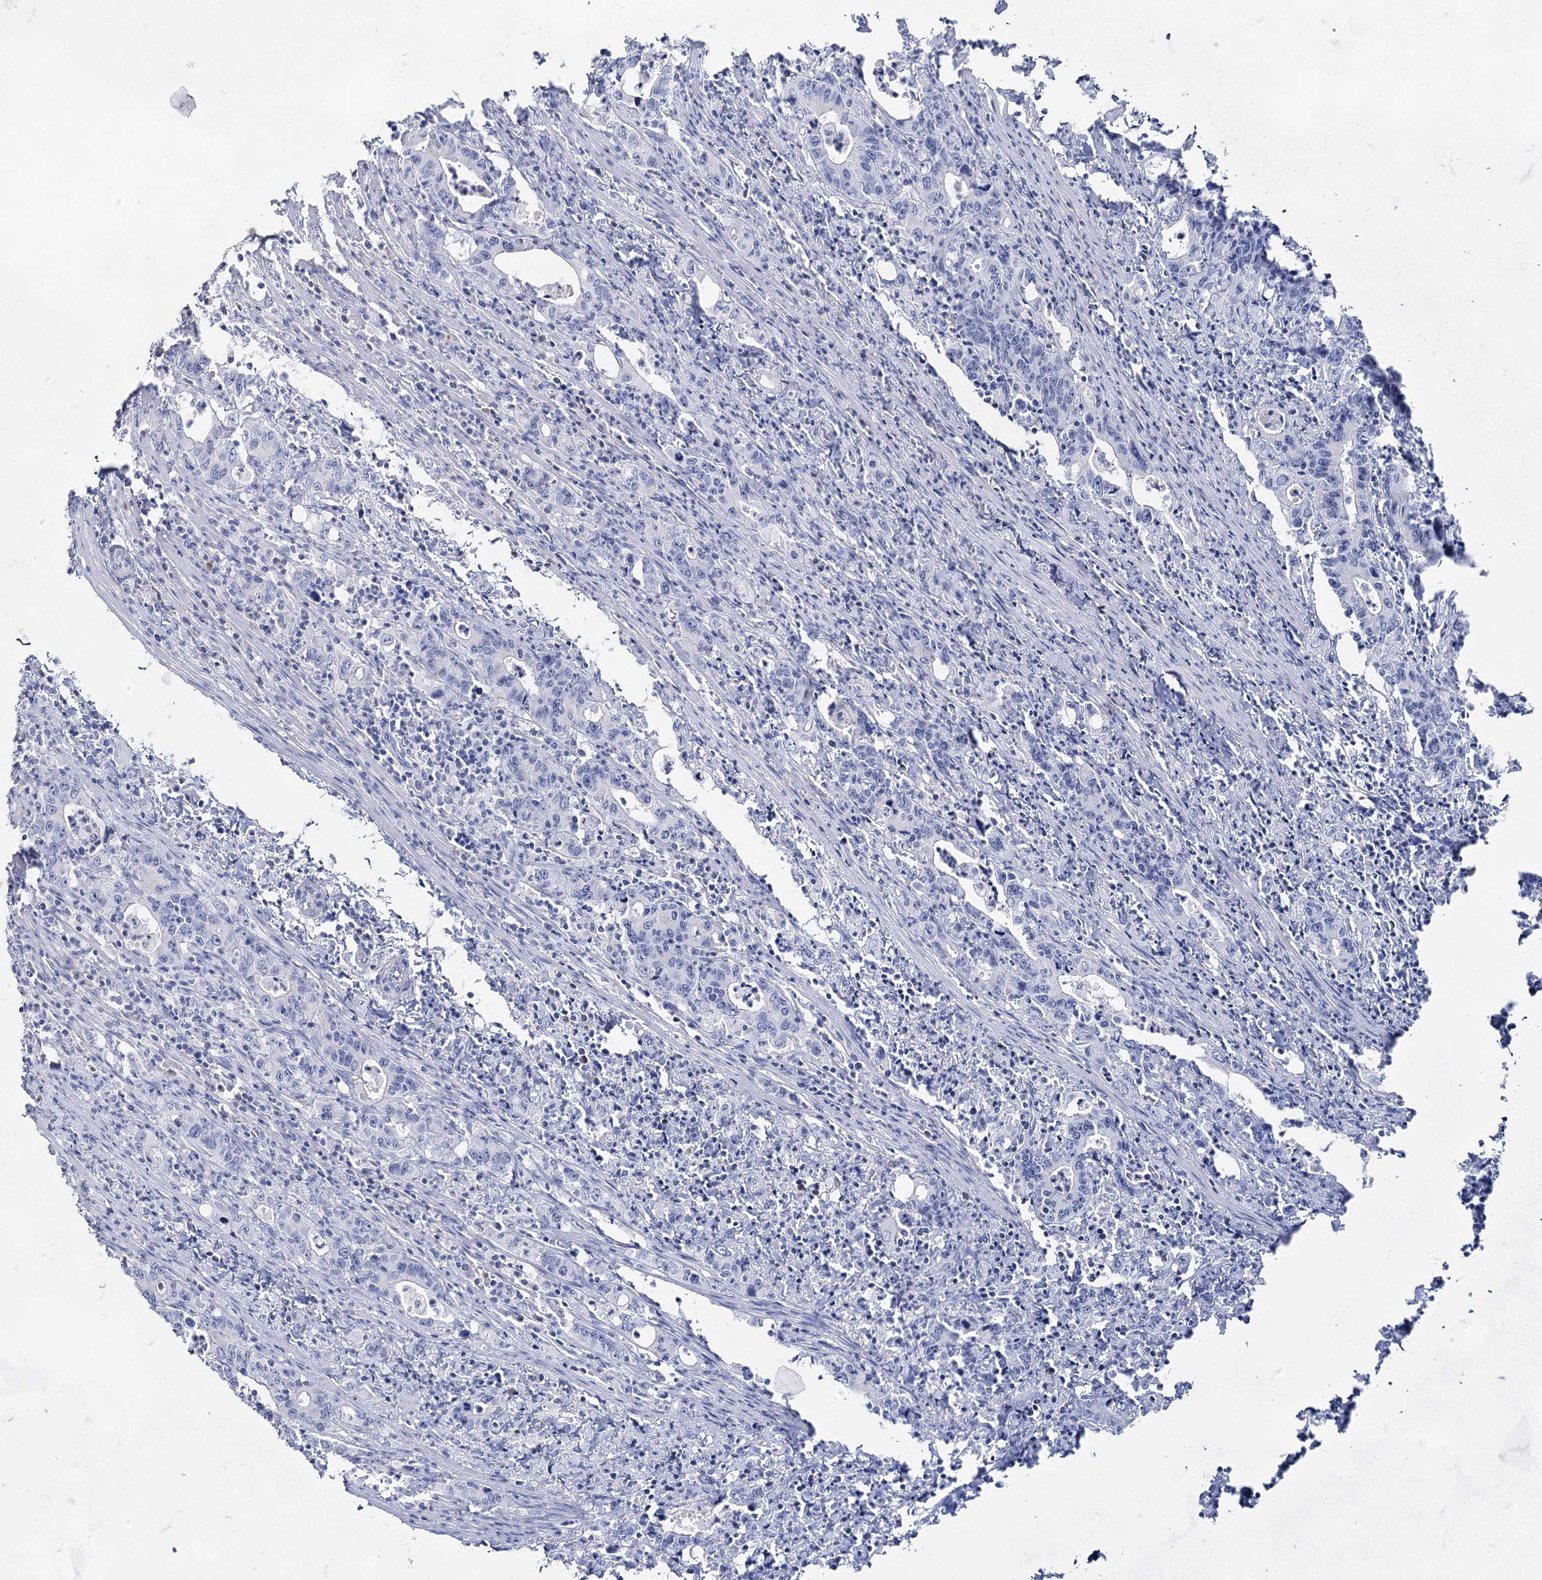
{"staining": {"intensity": "negative", "quantity": "none", "location": "none"}, "tissue": "colorectal cancer", "cell_type": "Tumor cells", "image_type": "cancer", "snomed": [{"axis": "morphology", "description": "Adenocarcinoma, NOS"}, {"axis": "topography", "description": "Colon"}], "caption": "Colorectal cancer stained for a protein using IHC exhibits no positivity tumor cells.", "gene": "ACRV1", "patient": {"sex": "female", "age": 75}}